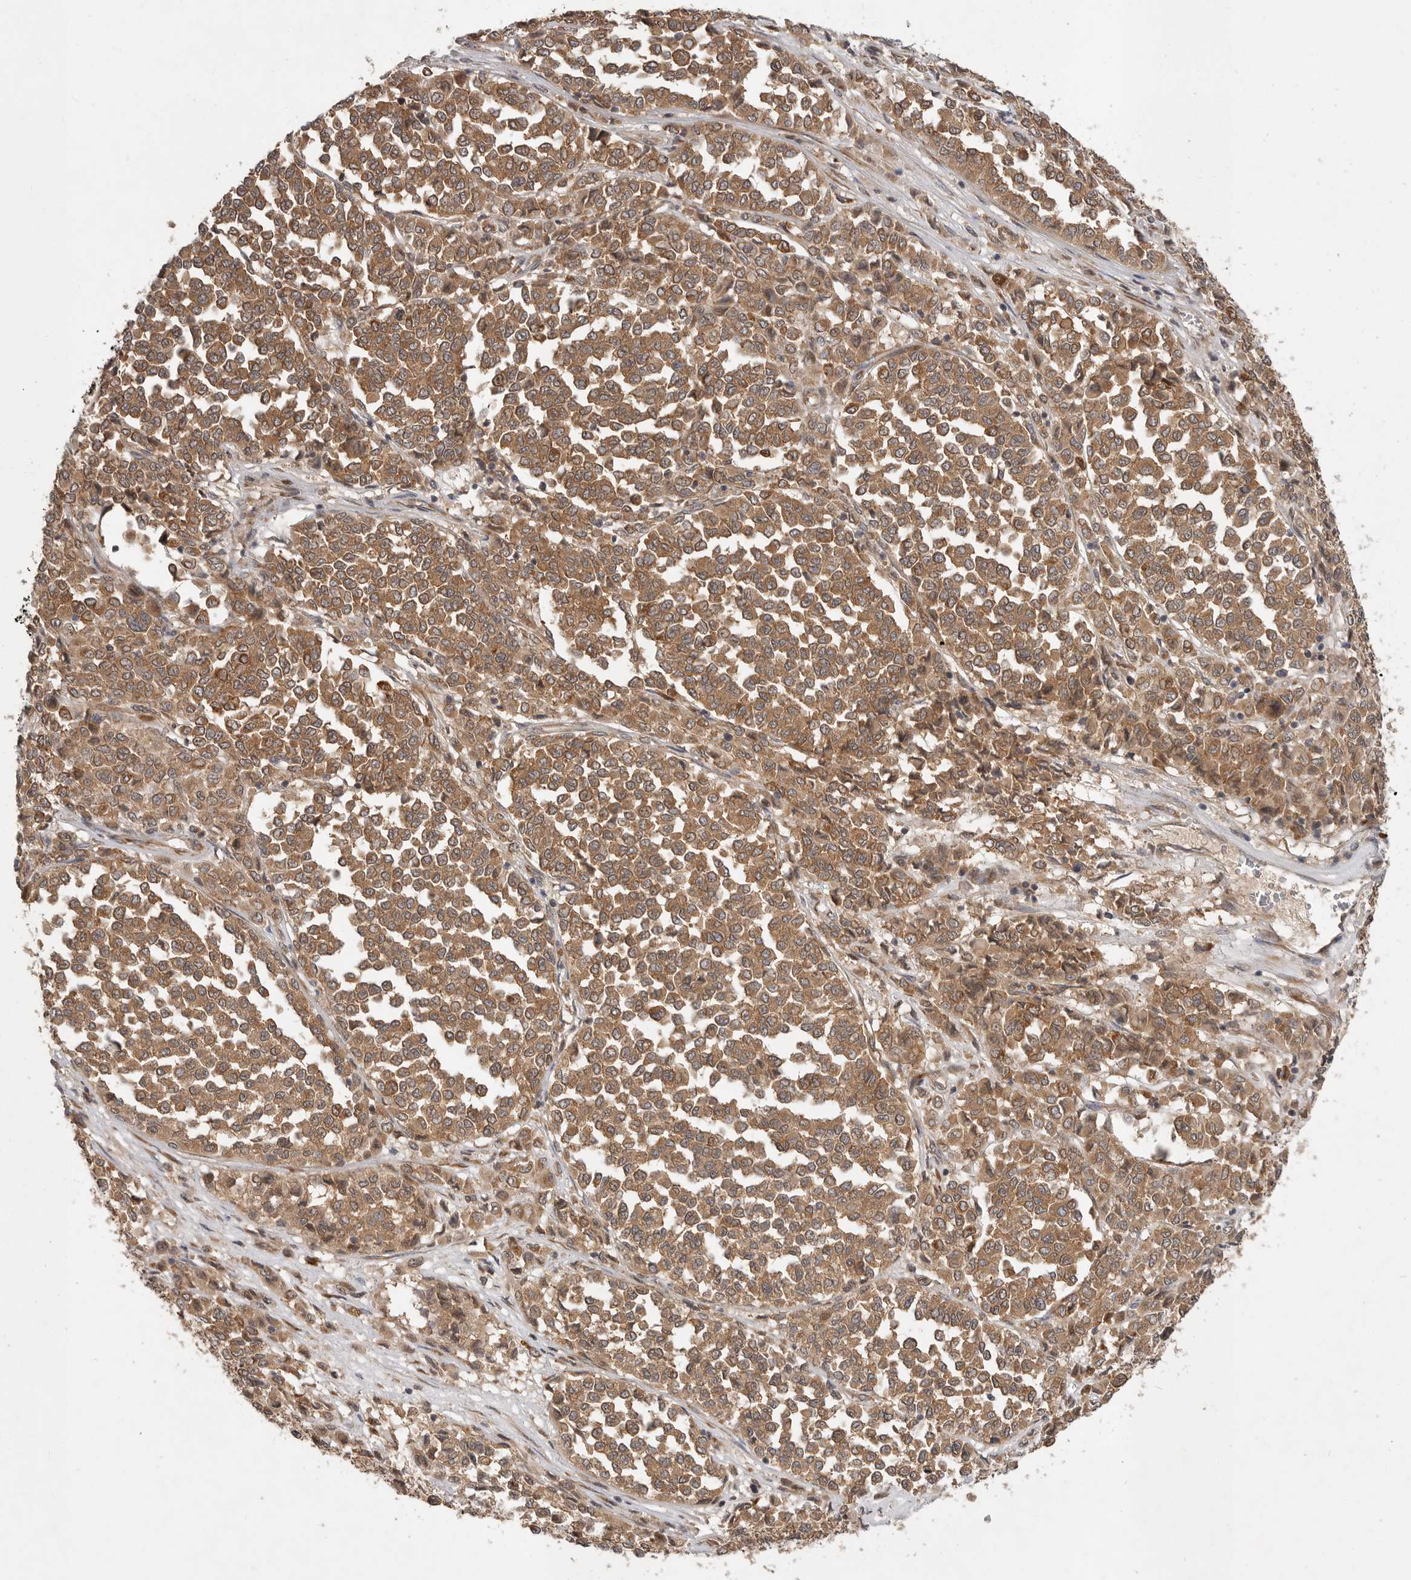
{"staining": {"intensity": "moderate", "quantity": ">75%", "location": "cytoplasmic/membranous"}, "tissue": "melanoma", "cell_type": "Tumor cells", "image_type": "cancer", "snomed": [{"axis": "morphology", "description": "Malignant melanoma, Metastatic site"}, {"axis": "topography", "description": "Pancreas"}], "caption": "Protein staining by immunohistochemistry (IHC) displays moderate cytoplasmic/membranous expression in about >75% of tumor cells in malignant melanoma (metastatic site).", "gene": "OSBPL9", "patient": {"sex": "female", "age": 30}}